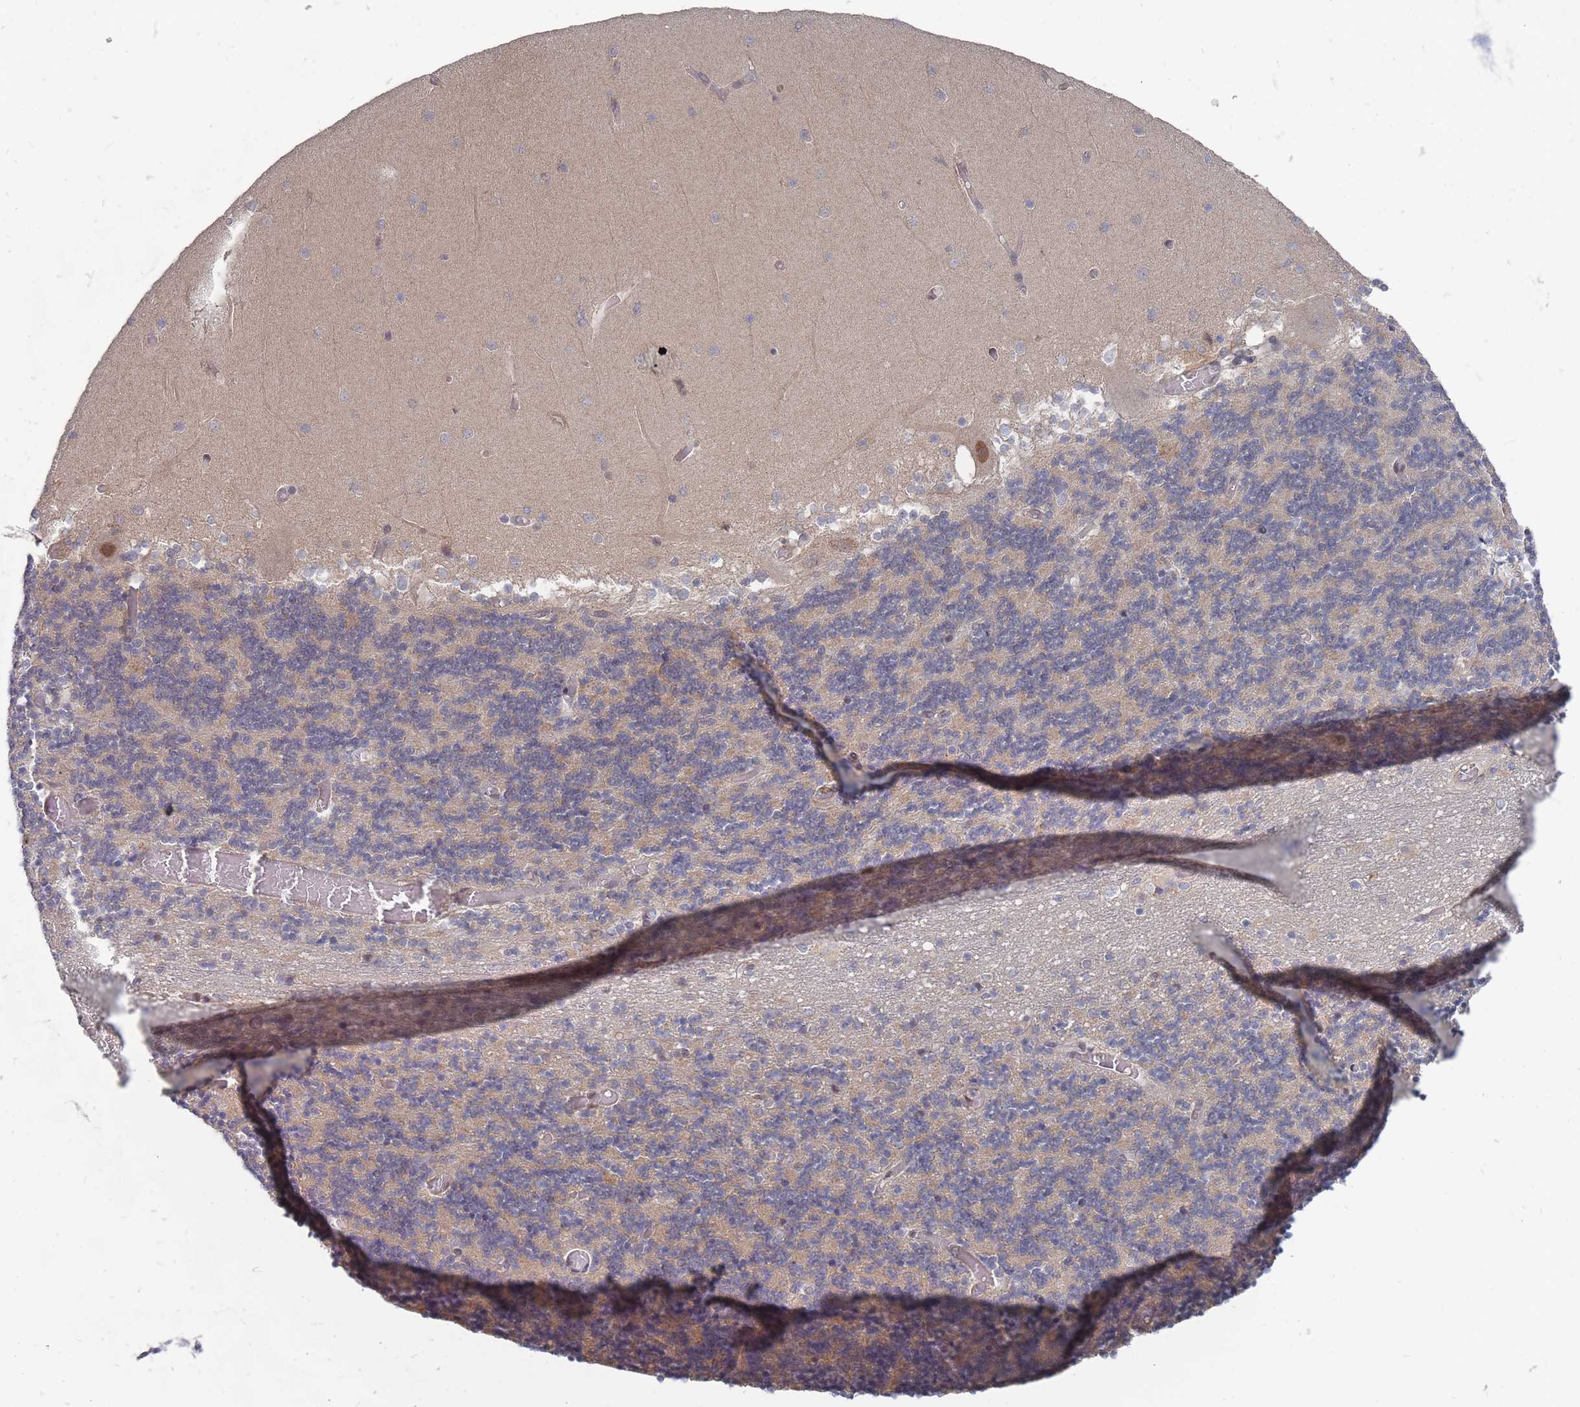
{"staining": {"intensity": "weak", "quantity": "25%-75%", "location": "cytoplasmic/membranous"}, "tissue": "cerebellum", "cell_type": "Cells in granular layer", "image_type": "normal", "snomed": [{"axis": "morphology", "description": "Normal tissue, NOS"}, {"axis": "topography", "description": "Cerebellum"}], "caption": "The micrograph reveals a brown stain indicating the presence of a protein in the cytoplasmic/membranous of cells in granular layer in cerebellum. (DAB = brown stain, brightfield microscopy at high magnification).", "gene": "NKD1", "patient": {"sex": "female", "age": 28}}